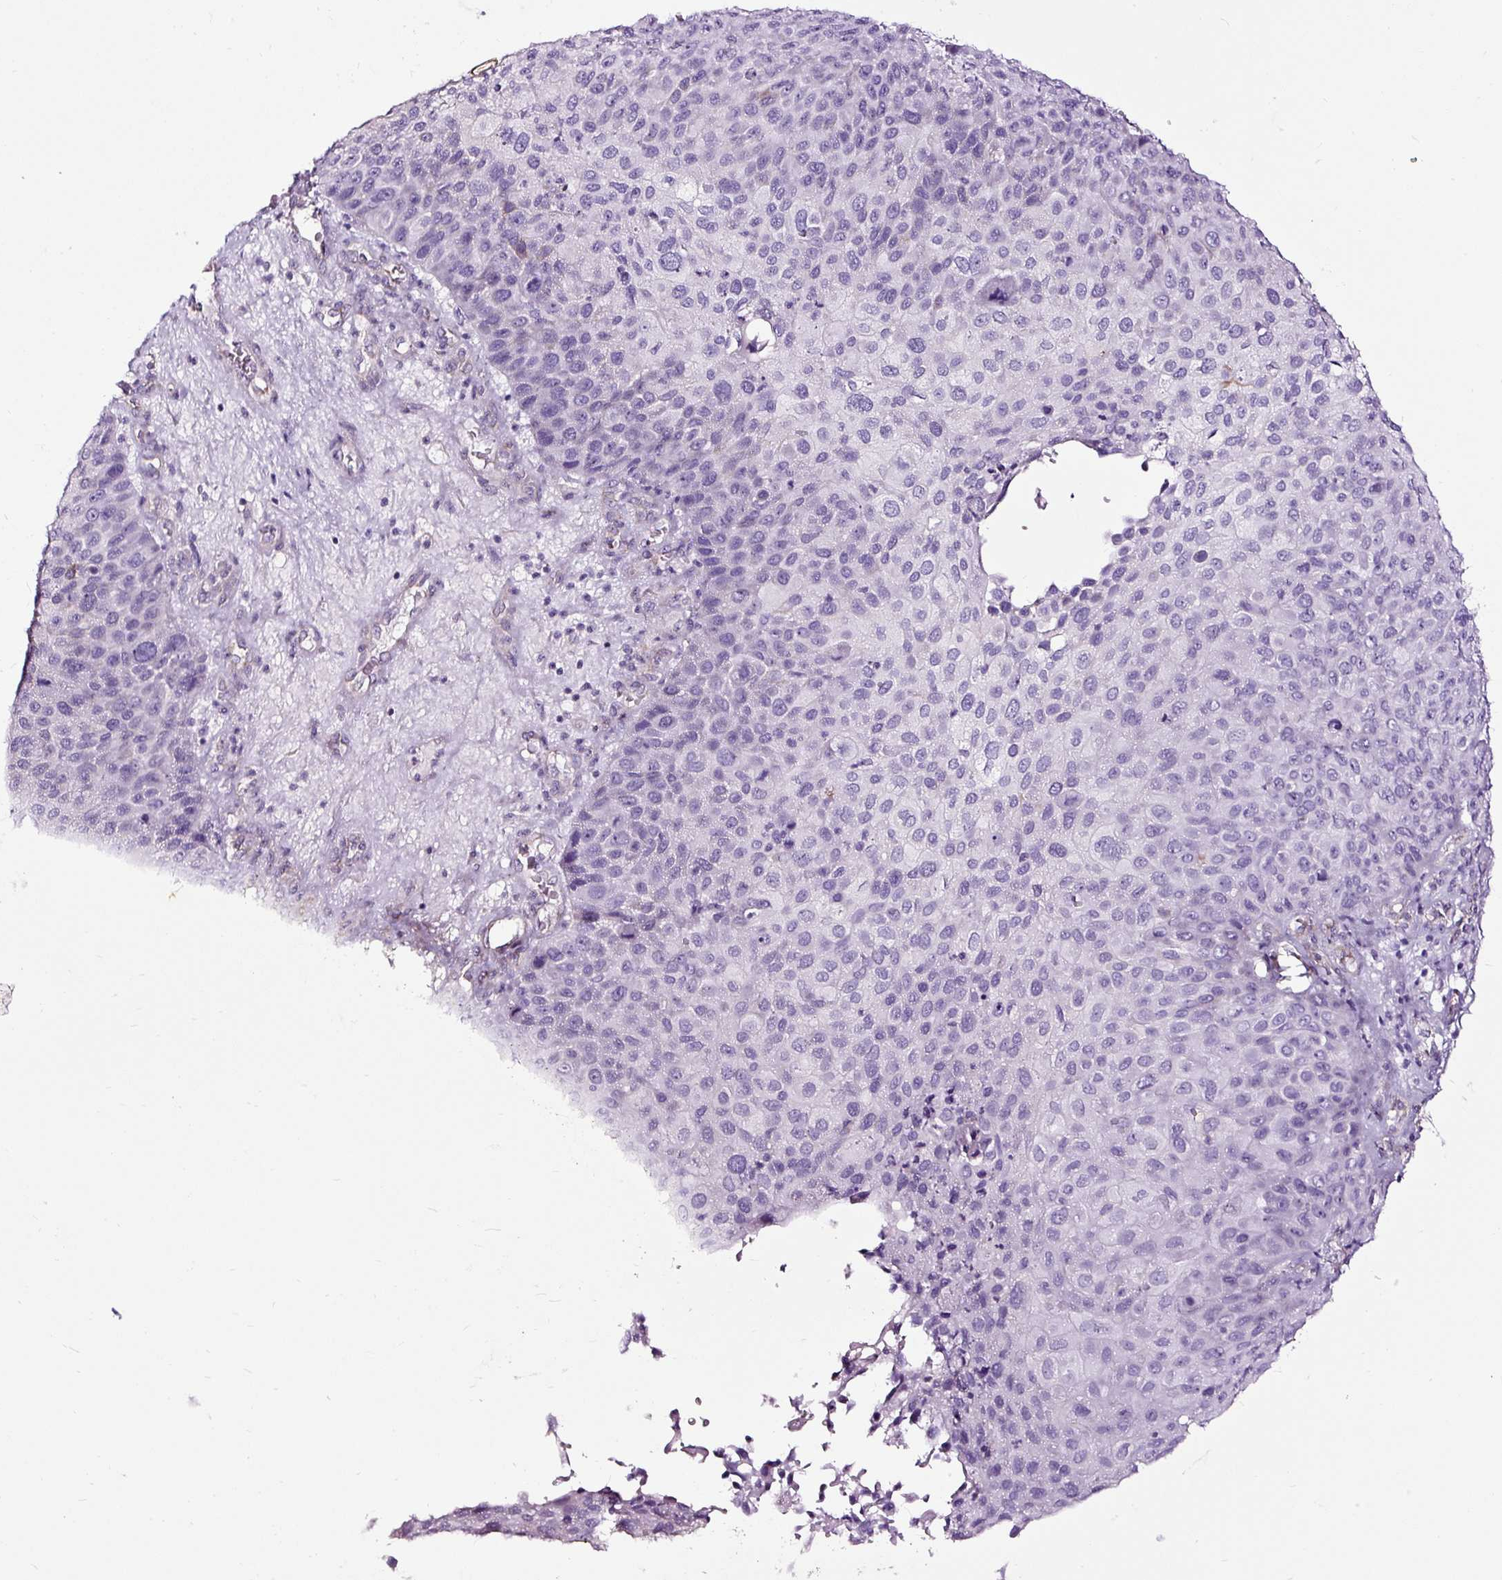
{"staining": {"intensity": "negative", "quantity": "none", "location": "none"}, "tissue": "skin cancer", "cell_type": "Tumor cells", "image_type": "cancer", "snomed": [{"axis": "morphology", "description": "Squamous cell carcinoma, NOS"}, {"axis": "topography", "description": "Skin"}], "caption": "Squamous cell carcinoma (skin) was stained to show a protein in brown. There is no significant expression in tumor cells.", "gene": "SLC7A8", "patient": {"sex": "male", "age": 87}}